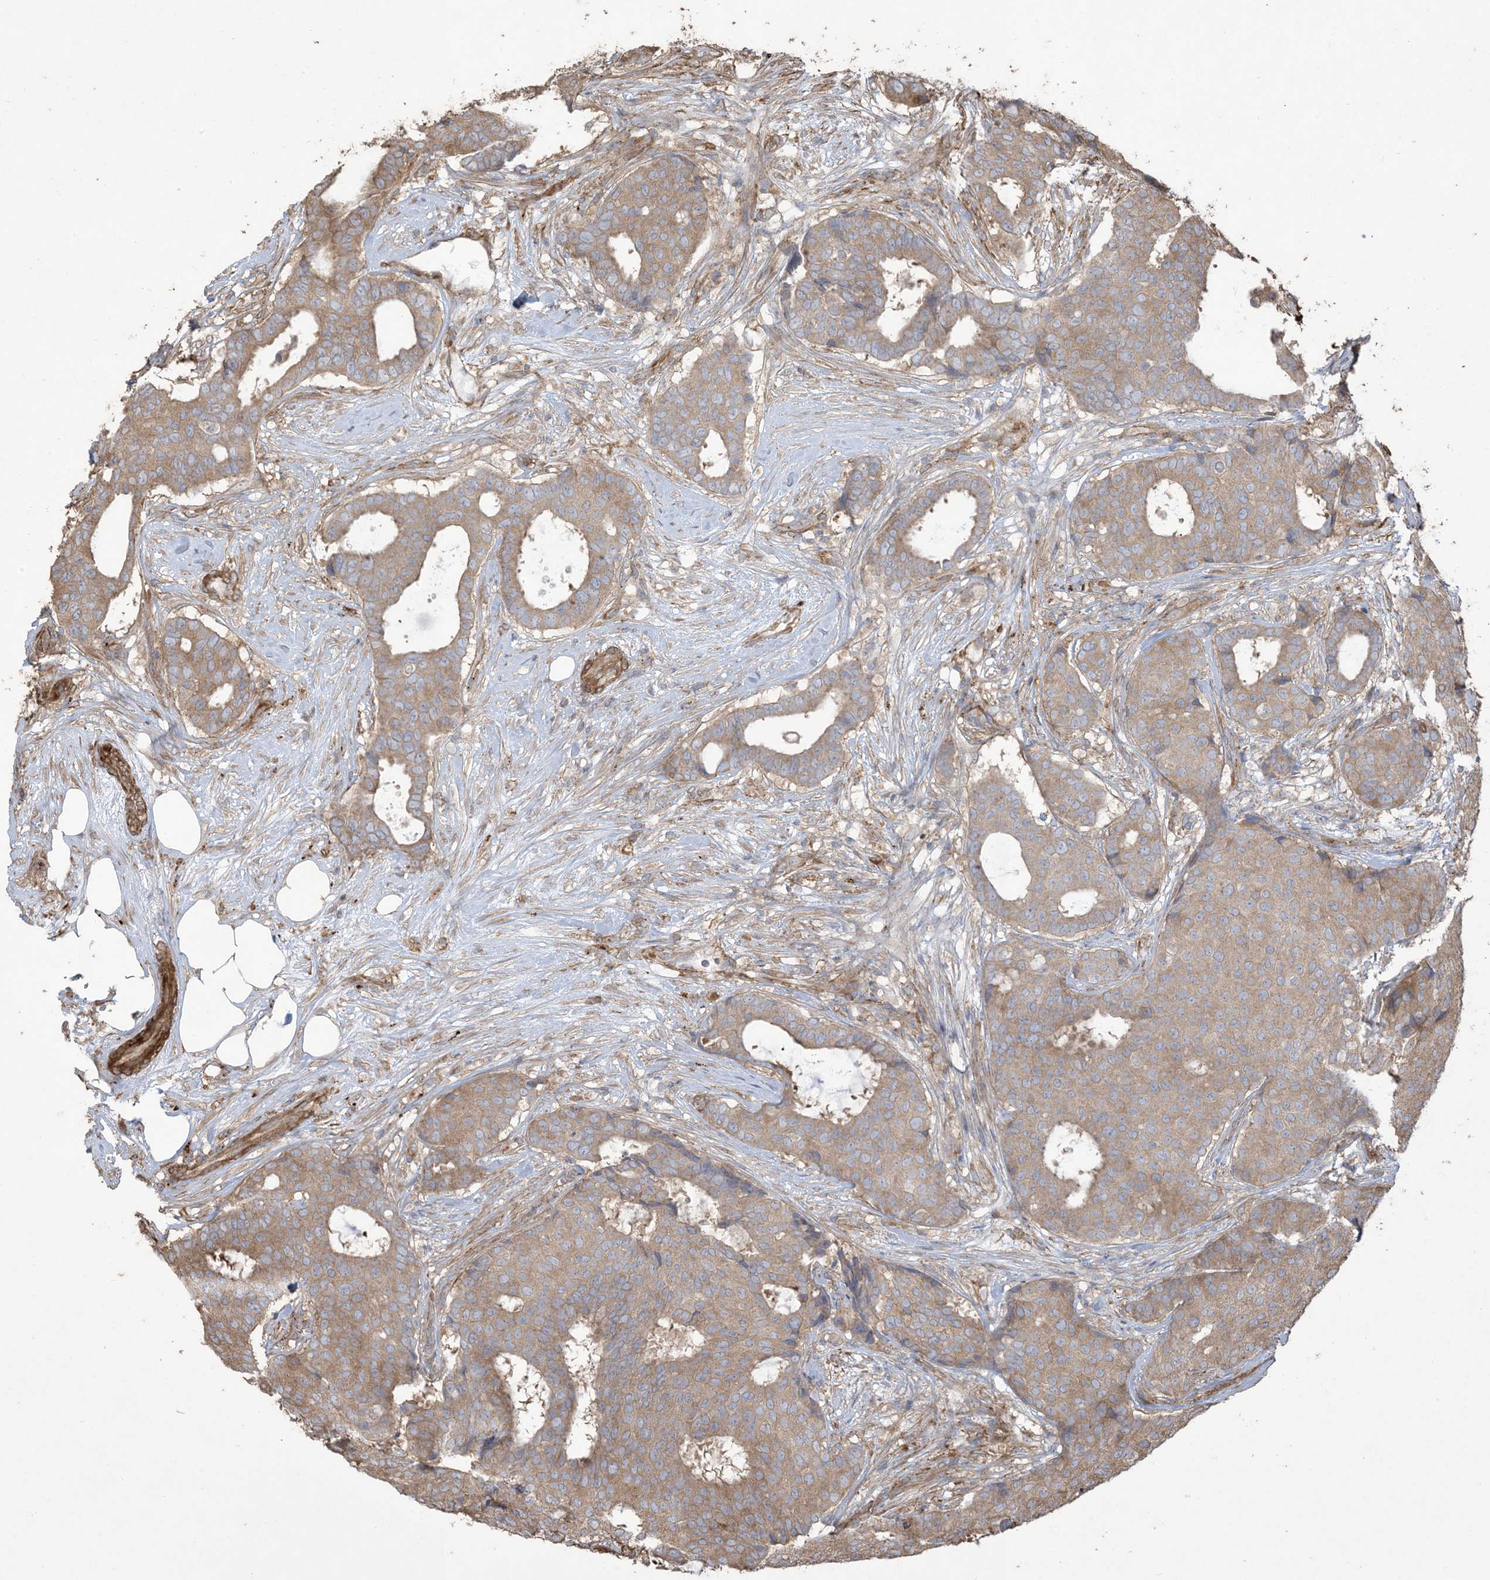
{"staining": {"intensity": "moderate", "quantity": ">75%", "location": "cytoplasmic/membranous"}, "tissue": "breast cancer", "cell_type": "Tumor cells", "image_type": "cancer", "snomed": [{"axis": "morphology", "description": "Duct carcinoma"}, {"axis": "topography", "description": "Breast"}], "caption": "Brown immunohistochemical staining in human breast infiltrating ductal carcinoma shows moderate cytoplasmic/membranous expression in about >75% of tumor cells. (brown staining indicates protein expression, while blue staining denotes nuclei).", "gene": "KLHL18", "patient": {"sex": "female", "age": 75}}